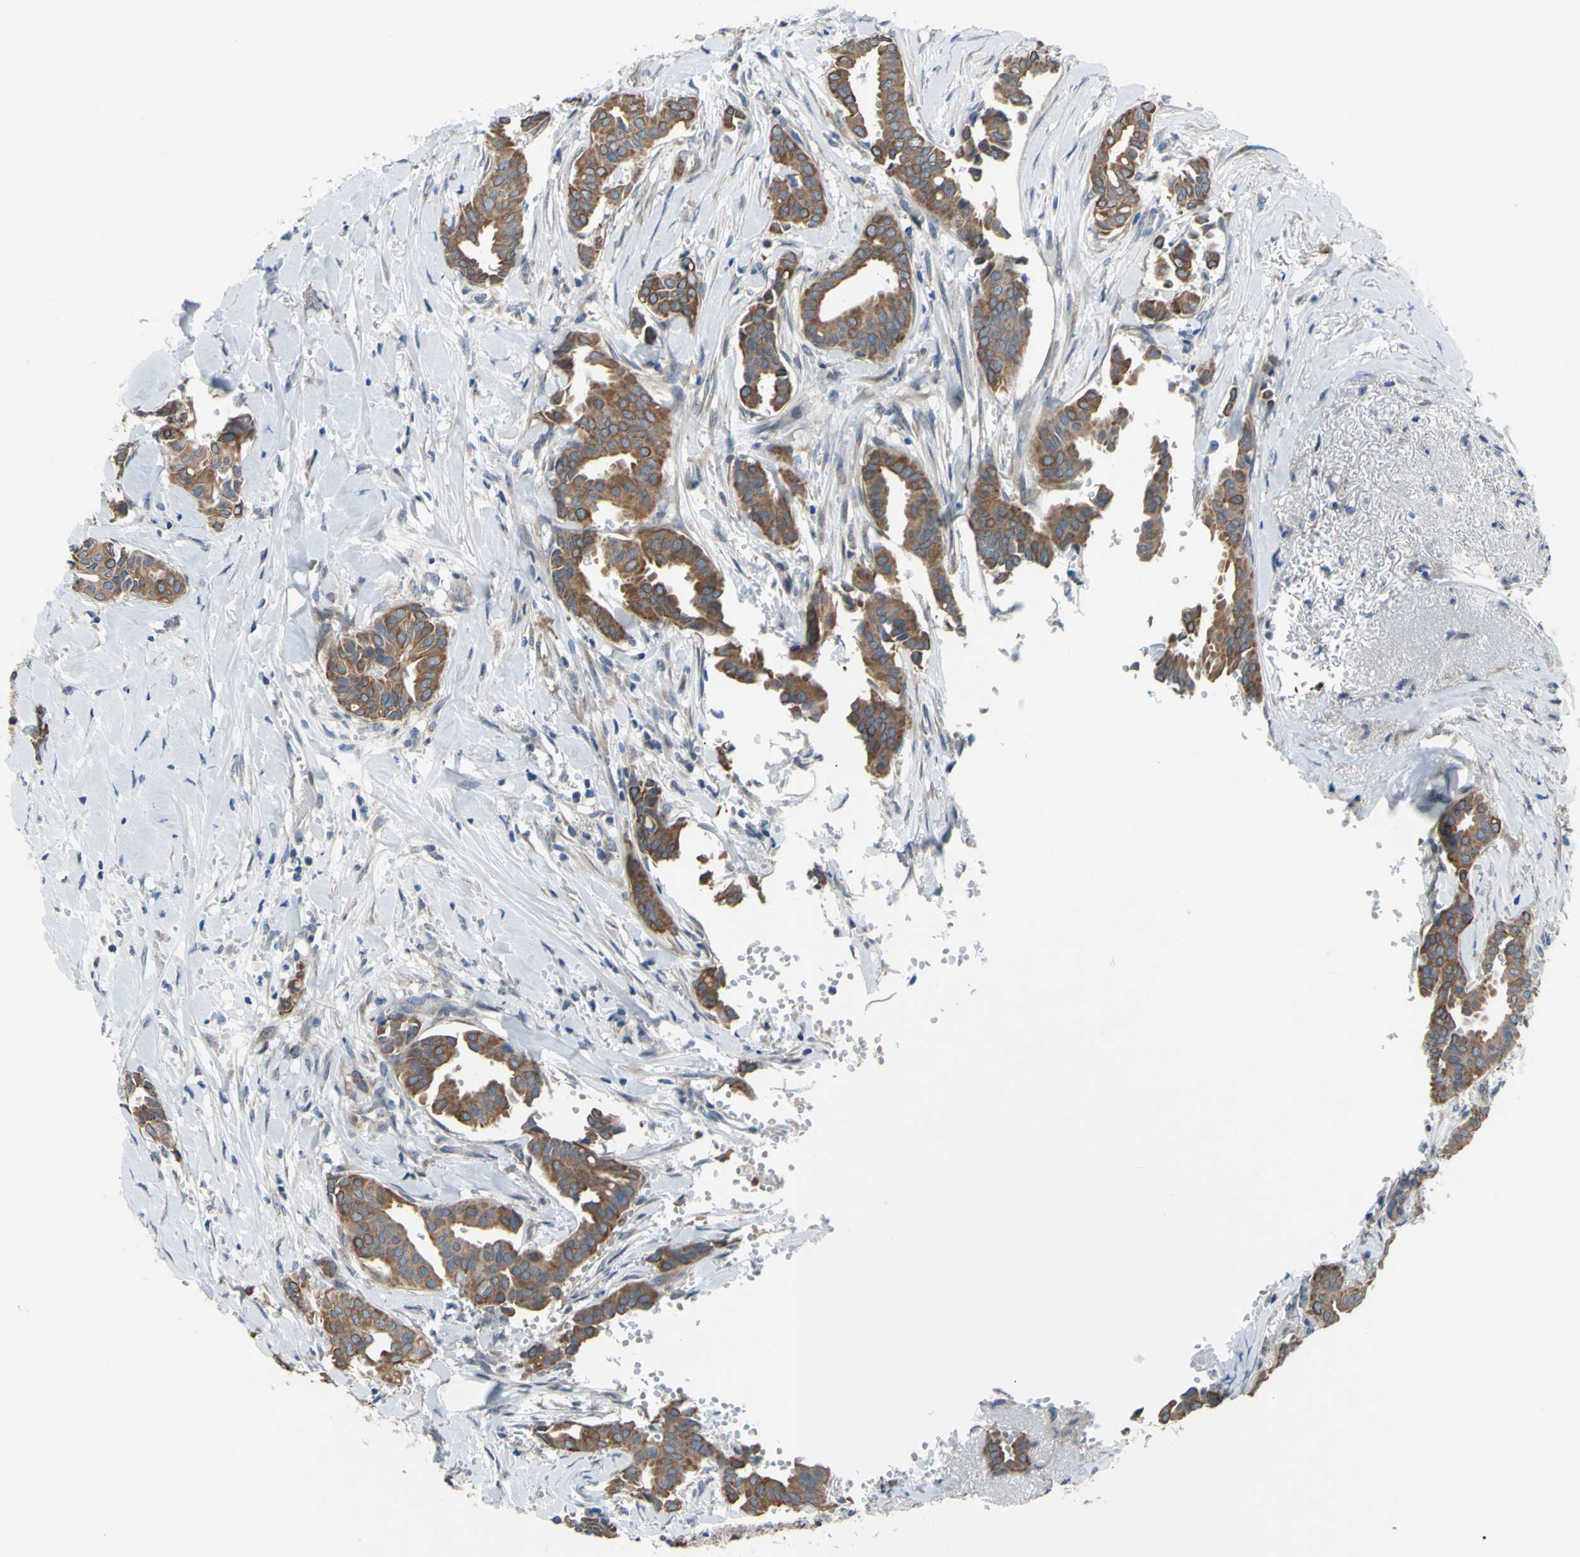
{"staining": {"intensity": "strong", "quantity": ">75%", "location": "cytoplasmic/membranous"}, "tissue": "head and neck cancer", "cell_type": "Tumor cells", "image_type": "cancer", "snomed": [{"axis": "morphology", "description": "Adenocarcinoma, NOS"}, {"axis": "topography", "description": "Salivary gland"}, {"axis": "topography", "description": "Head-Neck"}], "caption": "Protein positivity by immunohistochemistry (IHC) reveals strong cytoplasmic/membranous expression in approximately >75% of tumor cells in head and neck cancer. The protein of interest is stained brown, and the nuclei are stained in blue (DAB (3,3'-diaminobenzidine) IHC with brightfield microscopy, high magnification).", "gene": "GRAMD2B", "patient": {"sex": "female", "age": 59}}